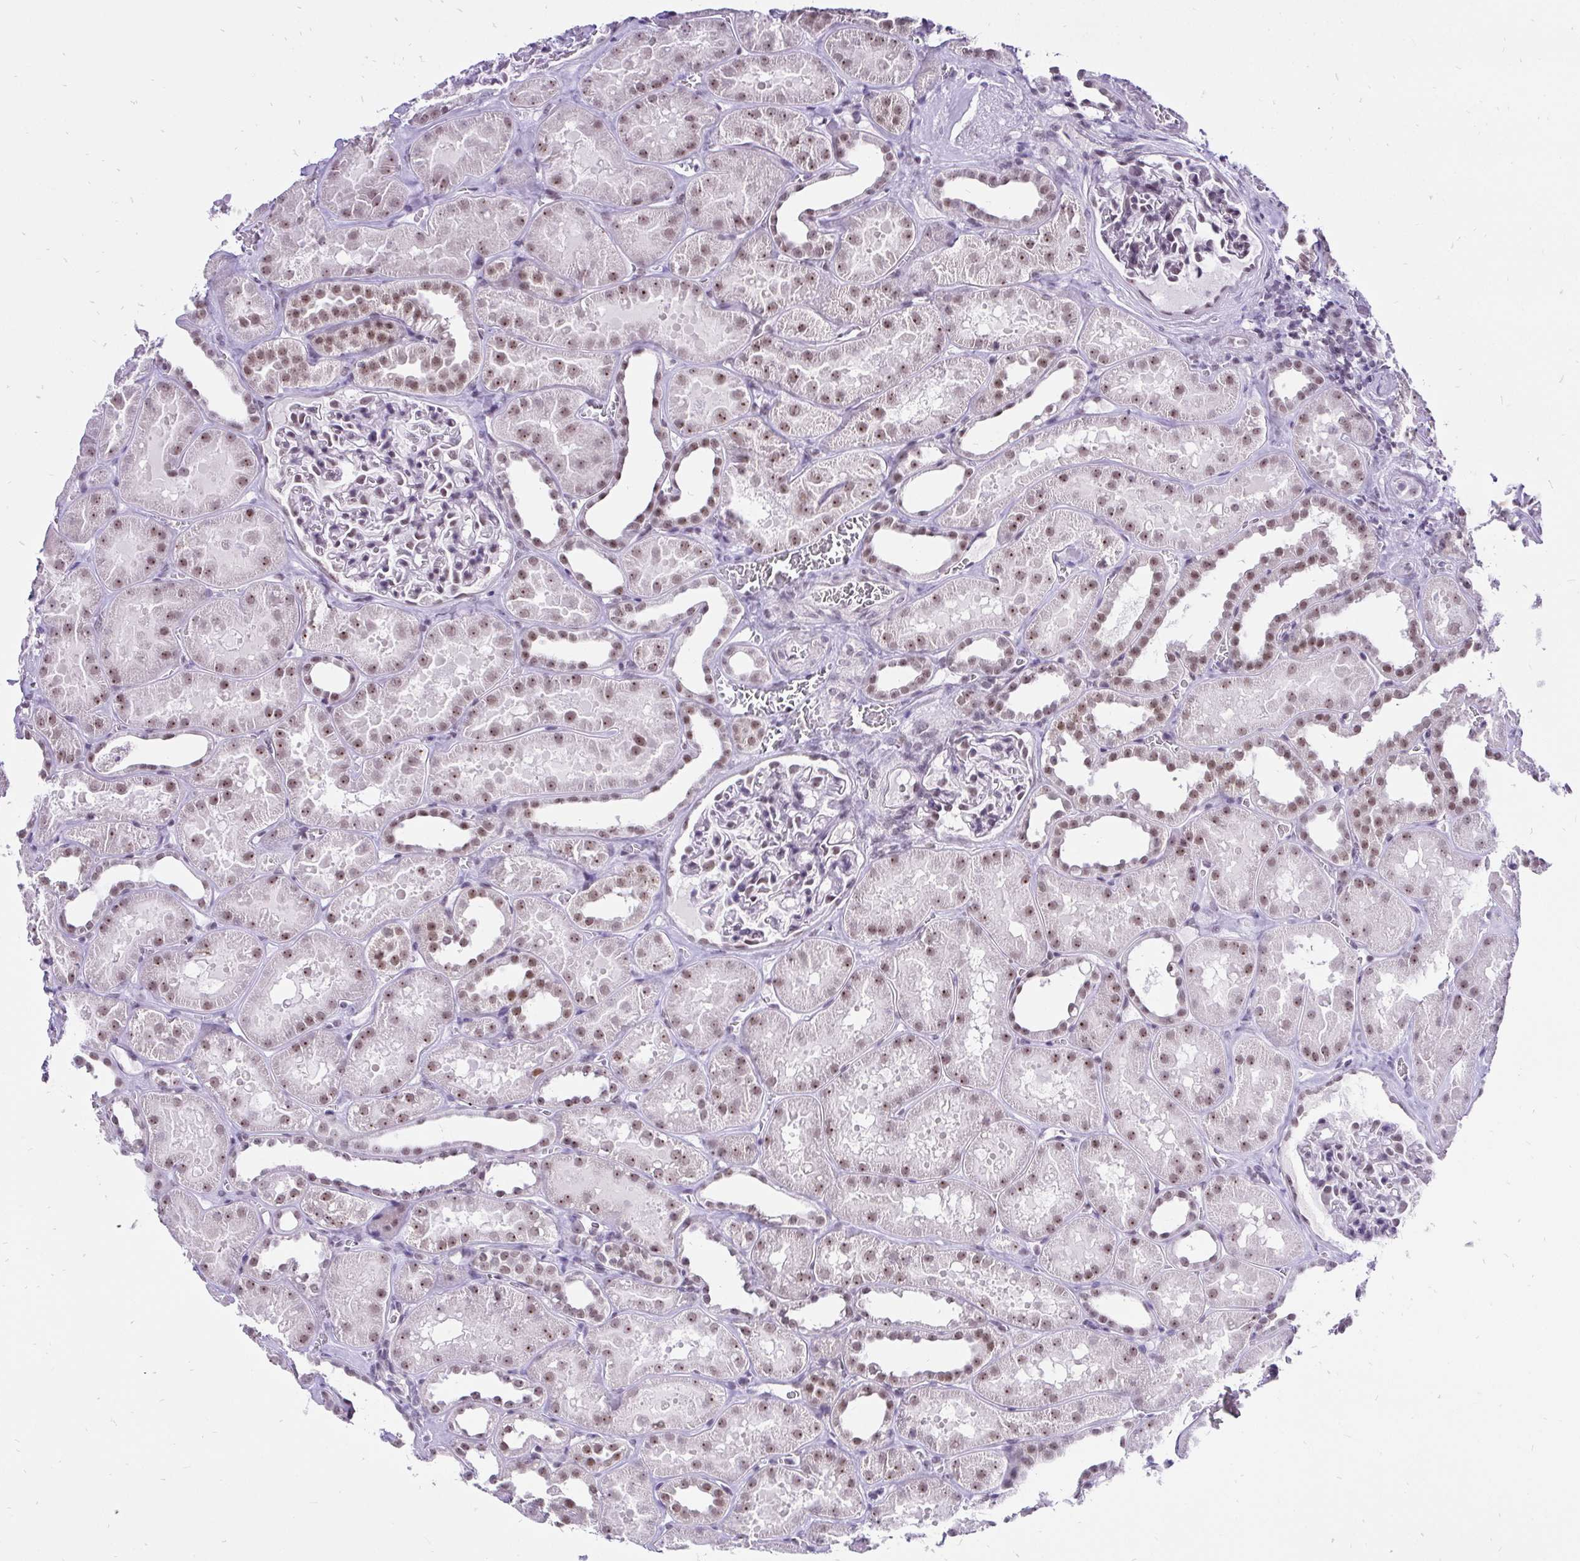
{"staining": {"intensity": "weak", "quantity": "25%-75%", "location": "nuclear"}, "tissue": "kidney", "cell_type": "Cells in glomeruli", "image_type": "normal", "snomed": [{"axis": "morphology", "description": "Normal tissue, NOS"}, {"axis": "topography", "description": "Kidney"}], "caption": "Protein staining demonstrates weak nuclear staining in approximately 25%-75% of cells in glomeruli in benign kidney. (DAB (3,3'-diaminobenzidine) IHC with brightfield microscopy, high magnification).", "gene": "ZNF860", "patient": {"sex": "female", "age": 41}}